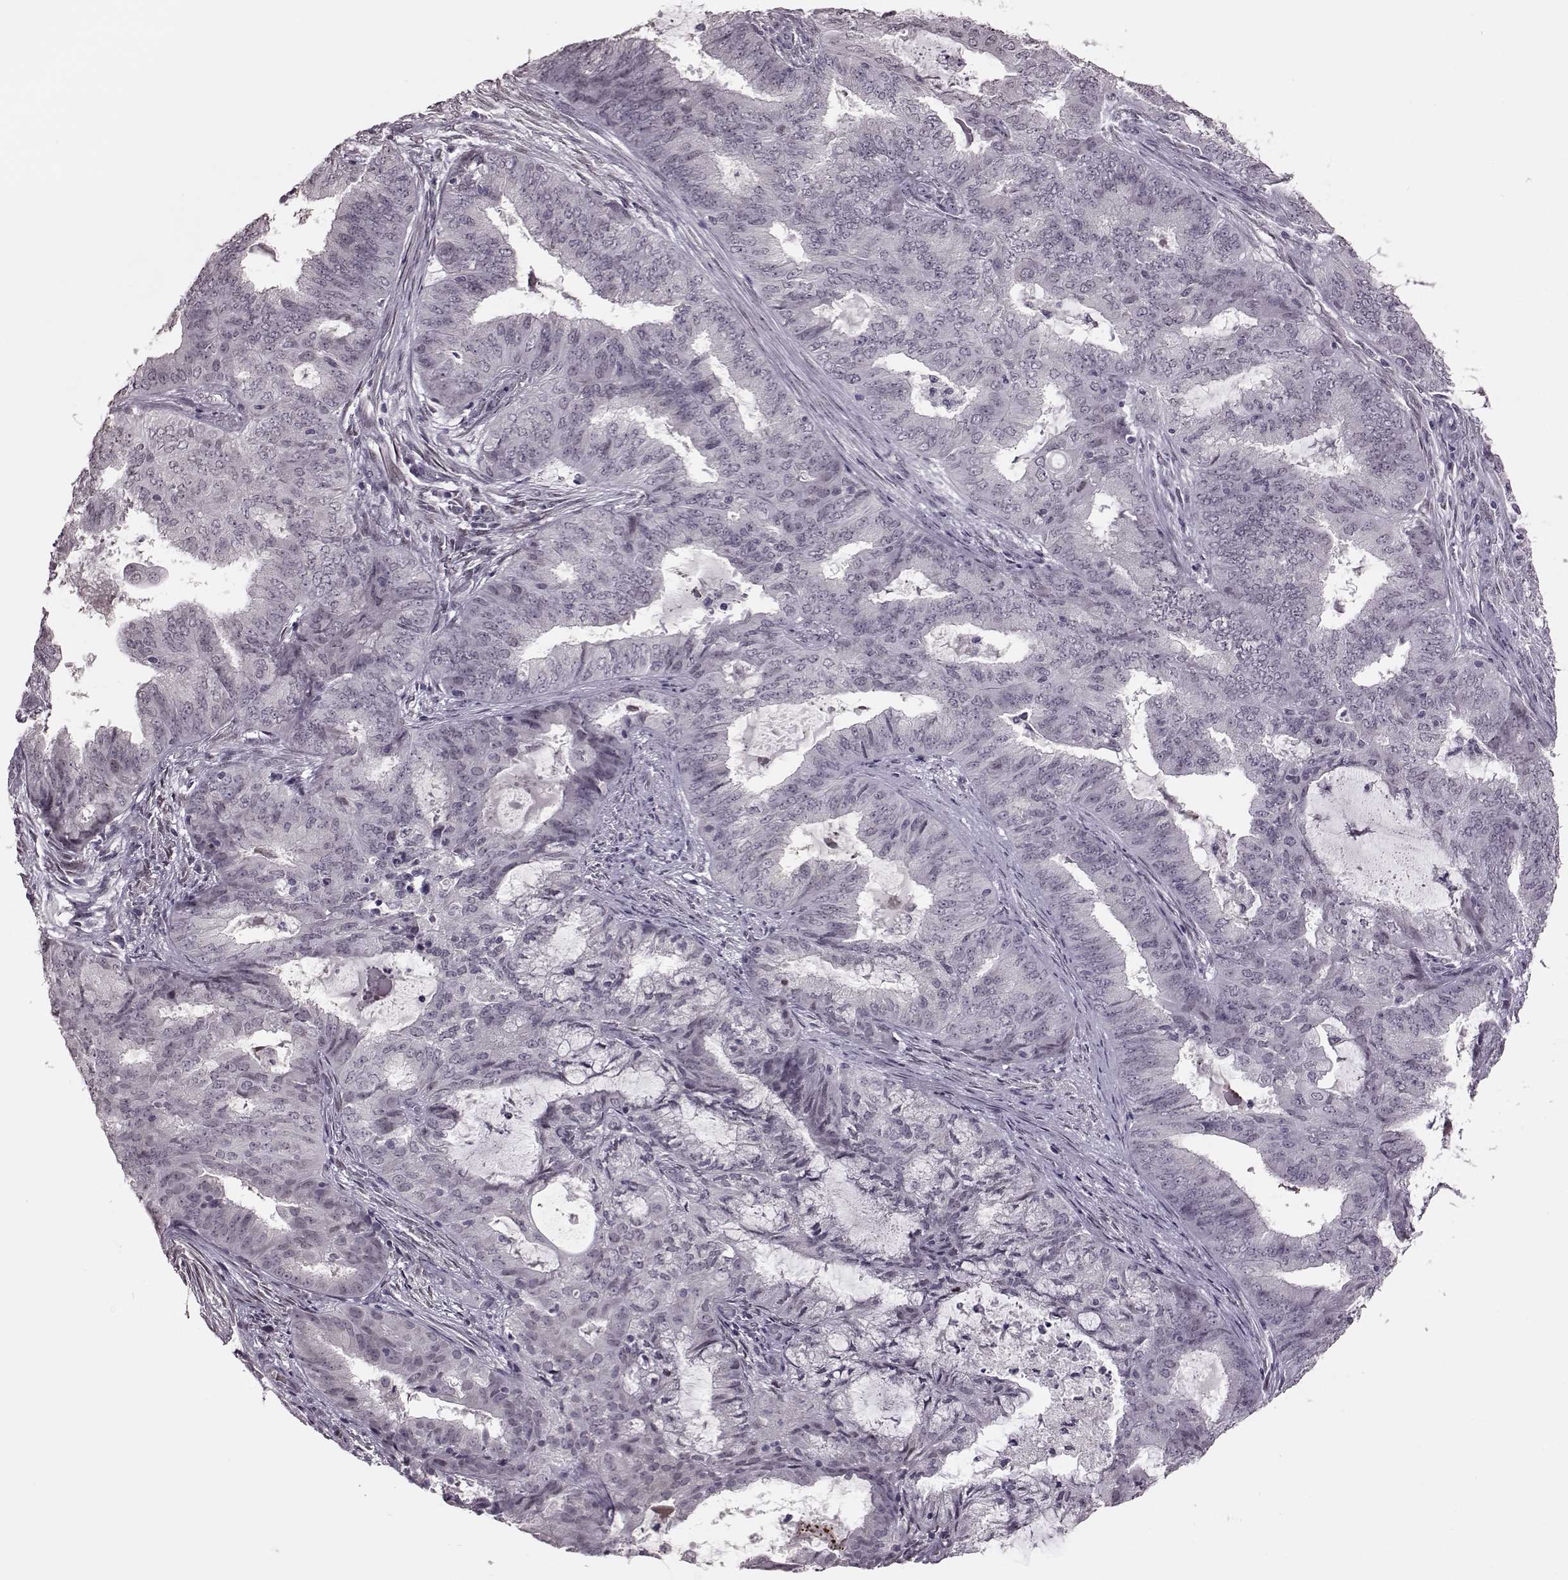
{"staining": {"intensity": "negative", "quantity": "none", "location": "none"}, "tissue": "endometrial cancer", "cell_type": "Tumor cells", "image_type": "cancer", "snomed": [{"axis": "morphology", "description": "Adenocarcinoma, NOS"}, {"axis": "topography", "description": "Endometrium"}], "caption": "Tumor cells show no significant protein expression in endometrial adenocarcinoma. (DAB IHC, high magnification).", "gene": "STX1B", "patient": {"sex": "female", "age": 62}}